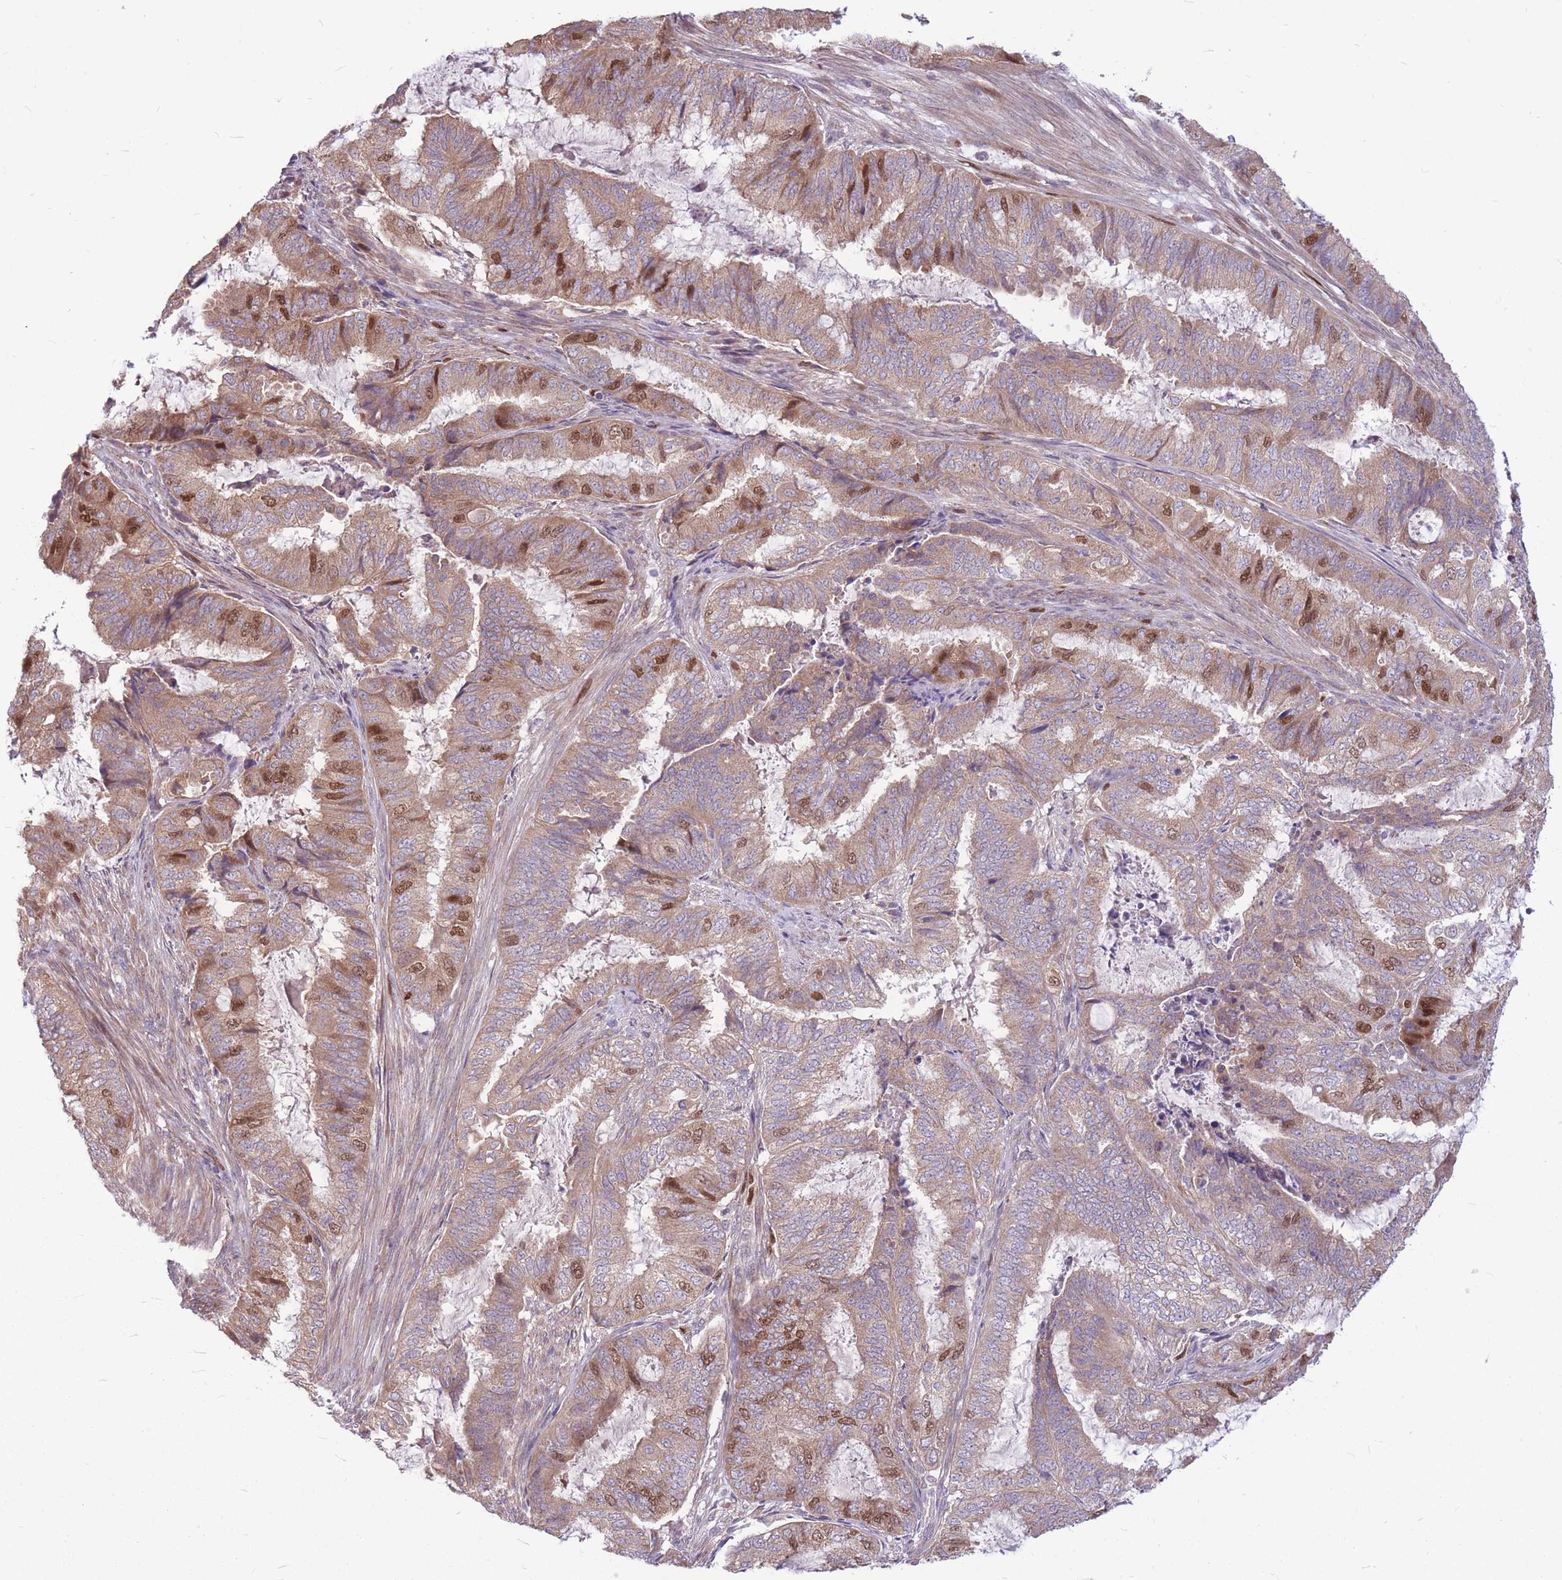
{"staining": {"intensity": "strong", "quantity": "<25%", "location": "cytoplasmic/membranous,nuclear"}, "tissue": "endometrial cancer", "cell_type": "Tumor cells", "image_type": "cancer", "snomed": [{"axis": "morphology", "description": "Adenocarcinoma, NOS"}, {"axis": "topography", "description": "Endometrium"}], "caption": "Strong cytoplasmic/membranous and nuclear protein staining is appreciated in approximately <25% of tumor cells in endometrial cancer.", "gene": "GMNN", "patient": {"sex": "female", "age": 51}}